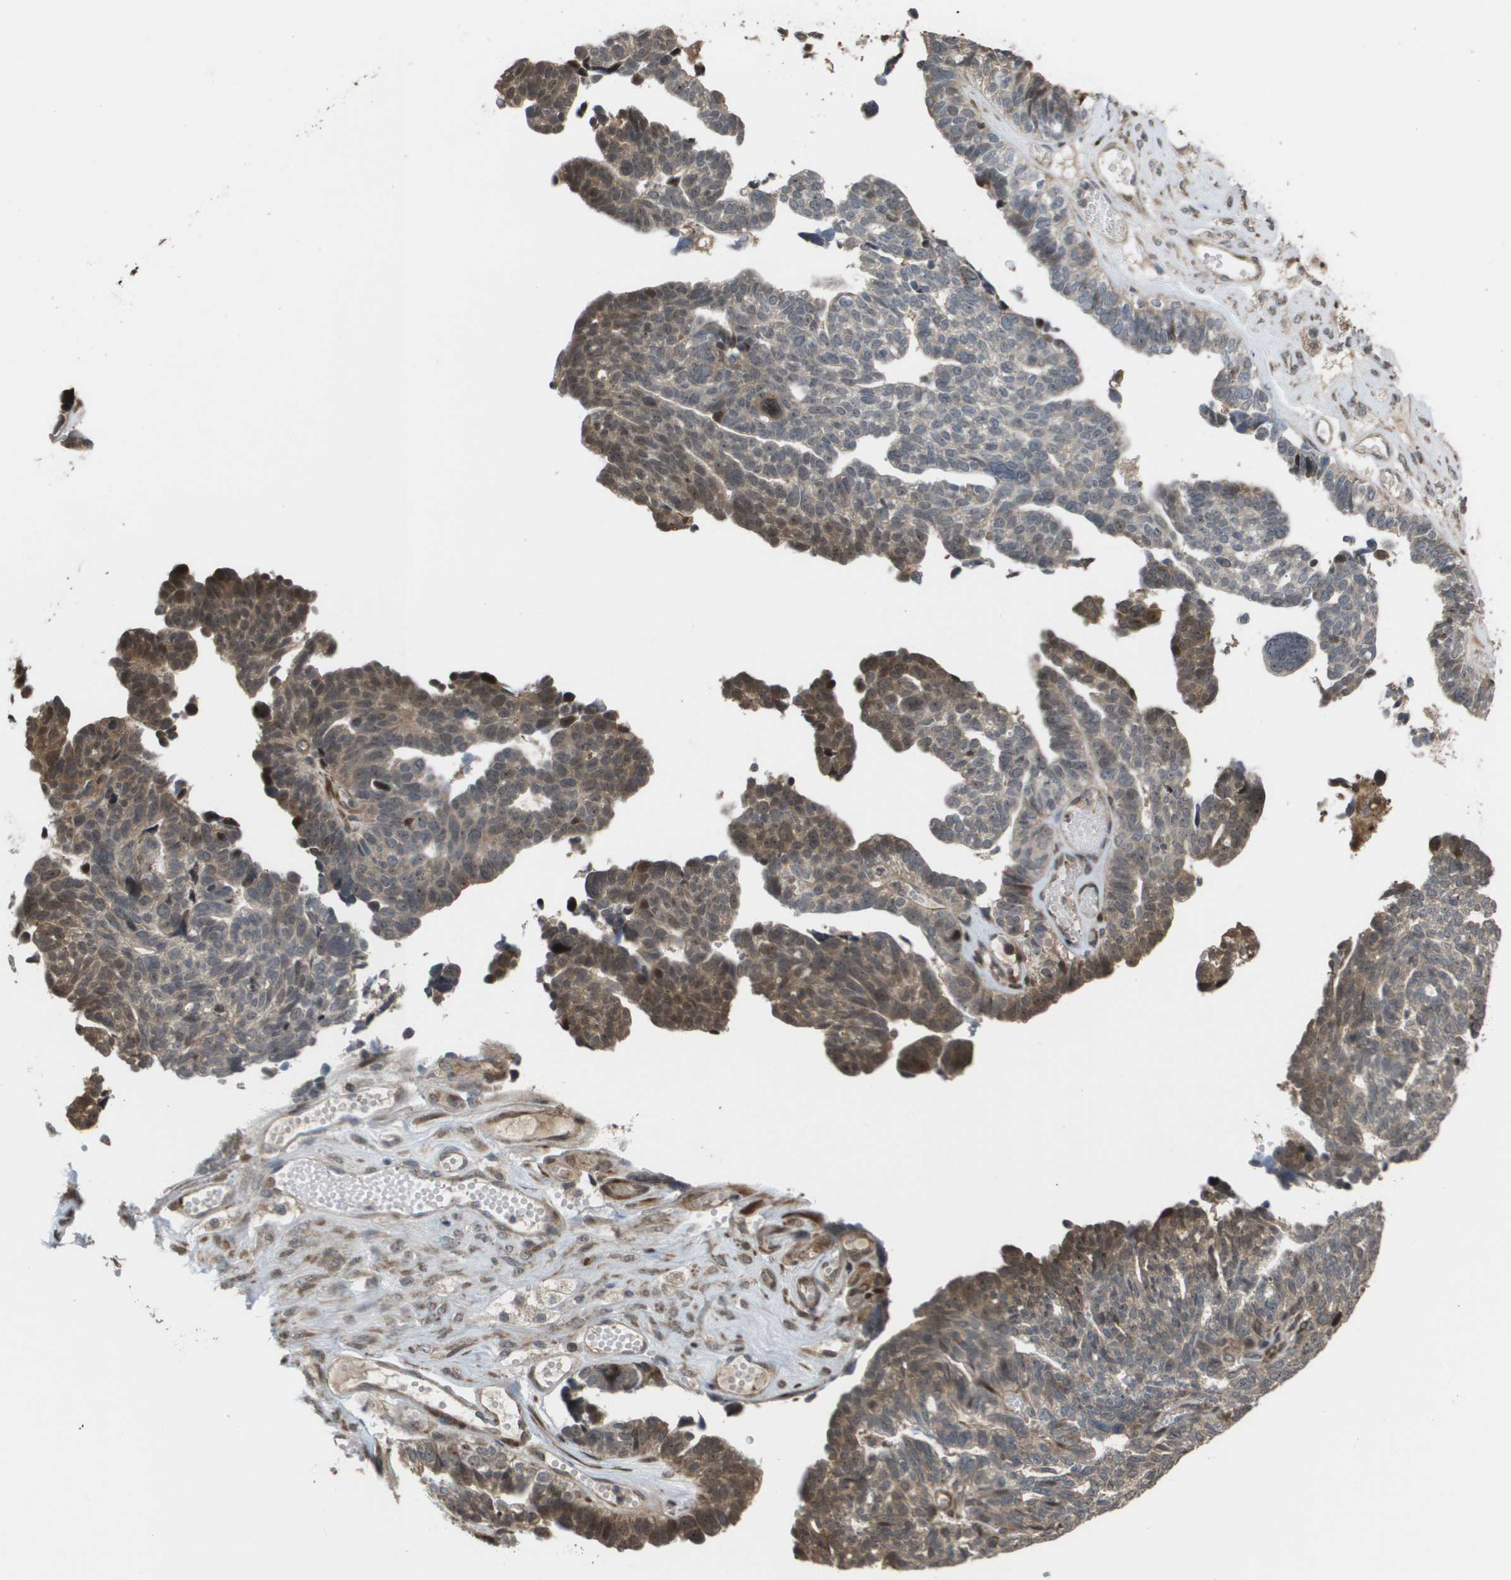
{"staining": {"intensity": "moderate", "quantity": "<25%", "location": "cytoplasmic/membranous"}, "tissue": "ovarian cancer", "cell_type": "Tumor cells", "image_type": "cancer", "snomed": [{"axis": "morphology", "description": "Cystadenocarcinoma, serous, NOS"}, {"axis": "topography", "description": "Ovary"}], "caption": "Protein expression analysis of human ovarian serous cystadenocarcinoma reveals moderate cytoplasmic/membranous positivity in approximately <25% of tumor cells.", "gene": "AXIN2", "patient": {"sex": "female", "age": 79}}